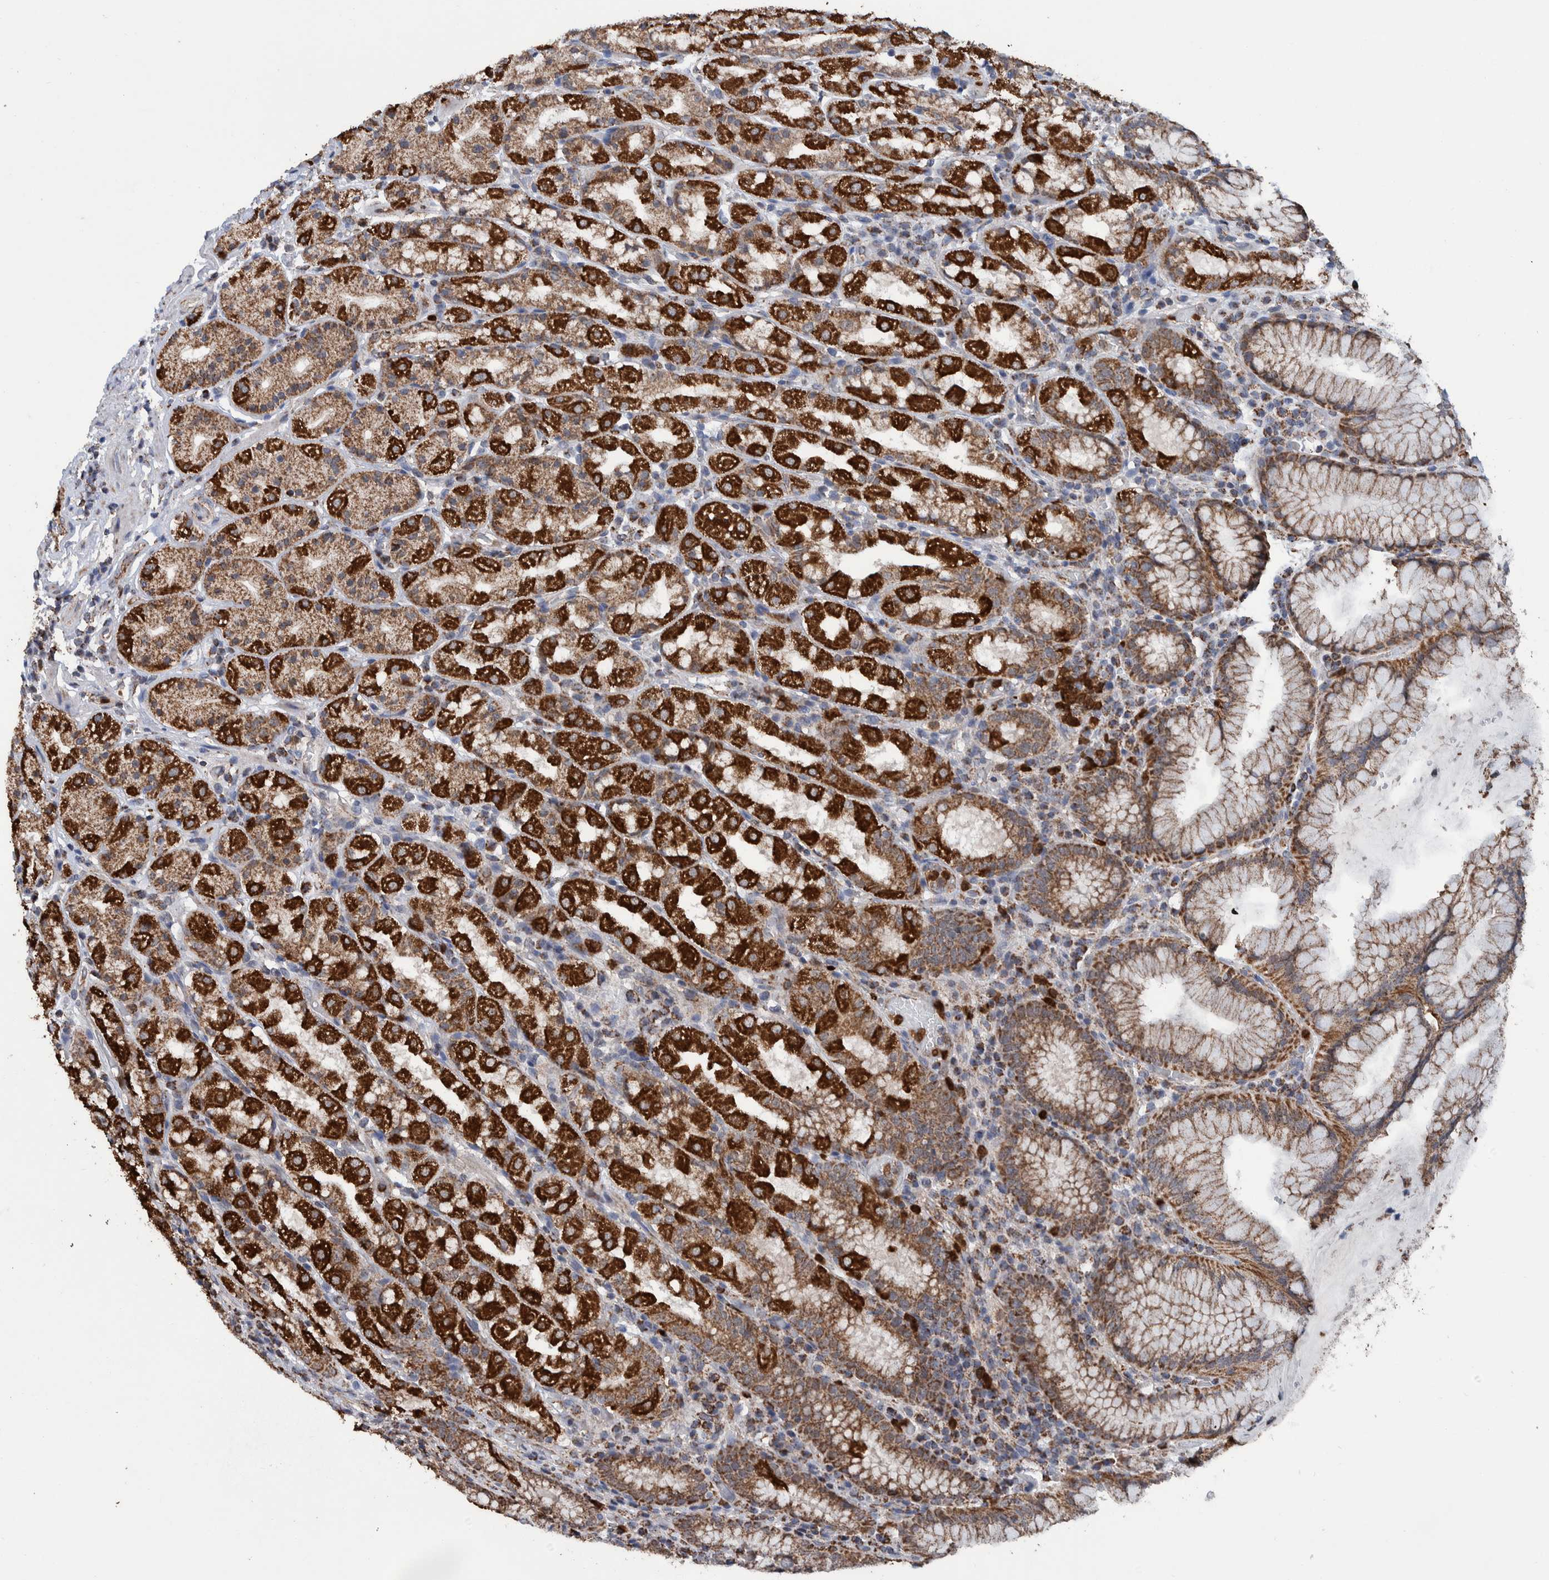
{"staining": {"intensity": "strong", "quantity": ">75%", "location": "cytoplasmic/membranous"}, "tissue": "stomach", "cell_type": "Glandular cells", "image_type": "normal", "snomed": [{"axis": "morphology", "description": "Normal tissue, NOS"}, {"axis": "topography", "description": "Stomach, lower"}], "caption": "DAB (3,3'-diaminobenzidine) immunohistochemical staining of unremarkable human stomach displays strong cytoplasmic/membranous protein positivity in about >75% of glandular cells. Nuclei are stained in blue.", "gene": "DECR1", "patient": {"sex": "female", "age": 56}}